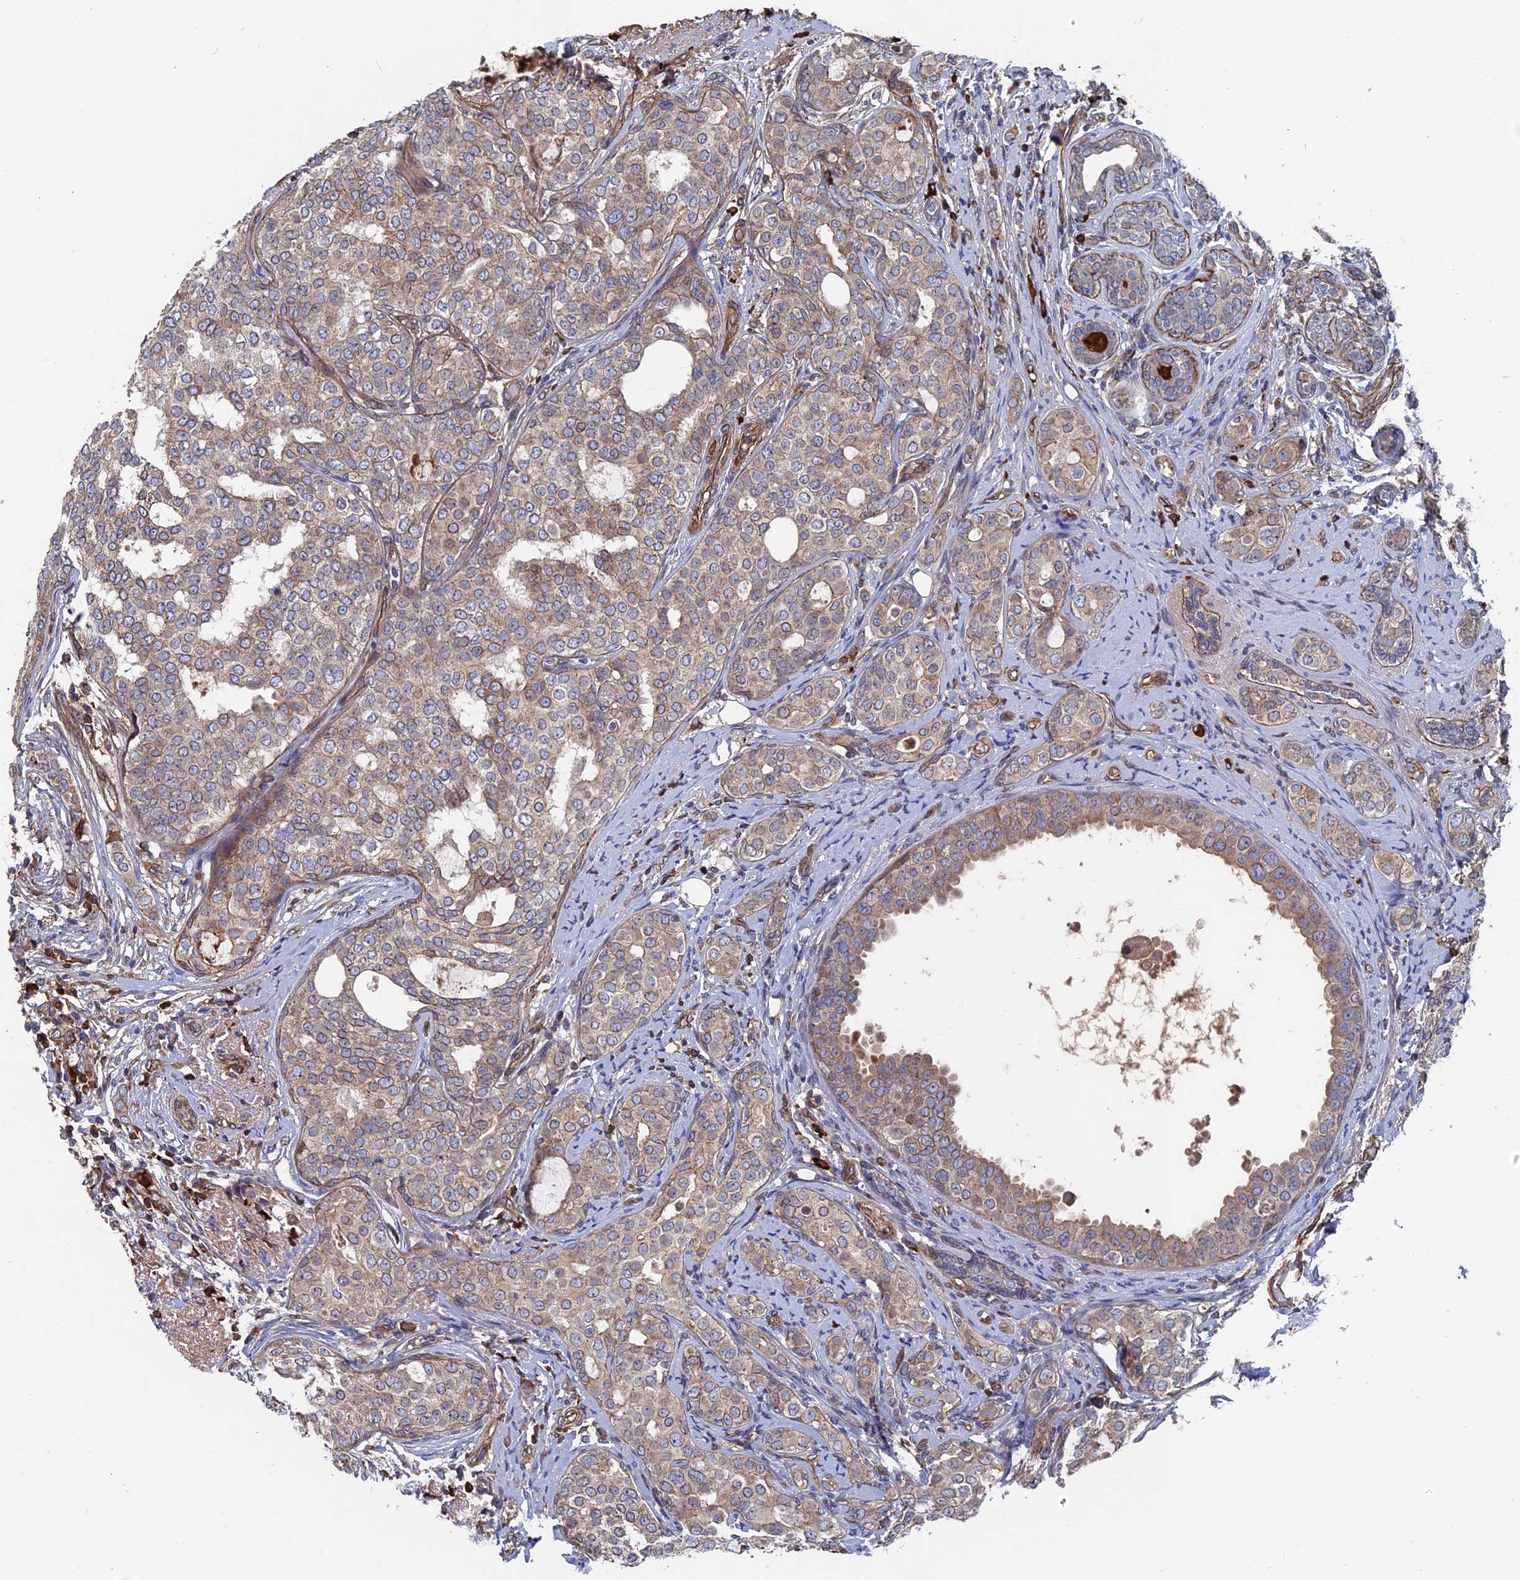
{"staining": {"intensity": "weak", "quantity": ">75%", "location": "cytoplasmic/membranous"}, "tissue": "breast cancer", "cell_type": "Tumor cells", "image_type": "cancer", "snomed": [{"axis": "morphology", "description": "Lobular carcinoma"}, {"axis": "topography", "description": "Breast"}], "caption": "High-magnification brightfield microscopy of breast lobular carcinoma stained with DAB (brown) and counterstained with hematoxylin (blue). tumor cells exhibit weak cytoplasmic/membranous positivity is appreciated in about>75% of cells.", "gene": "RPUSD1", "patient": {"sex": "female", "age": 51}}